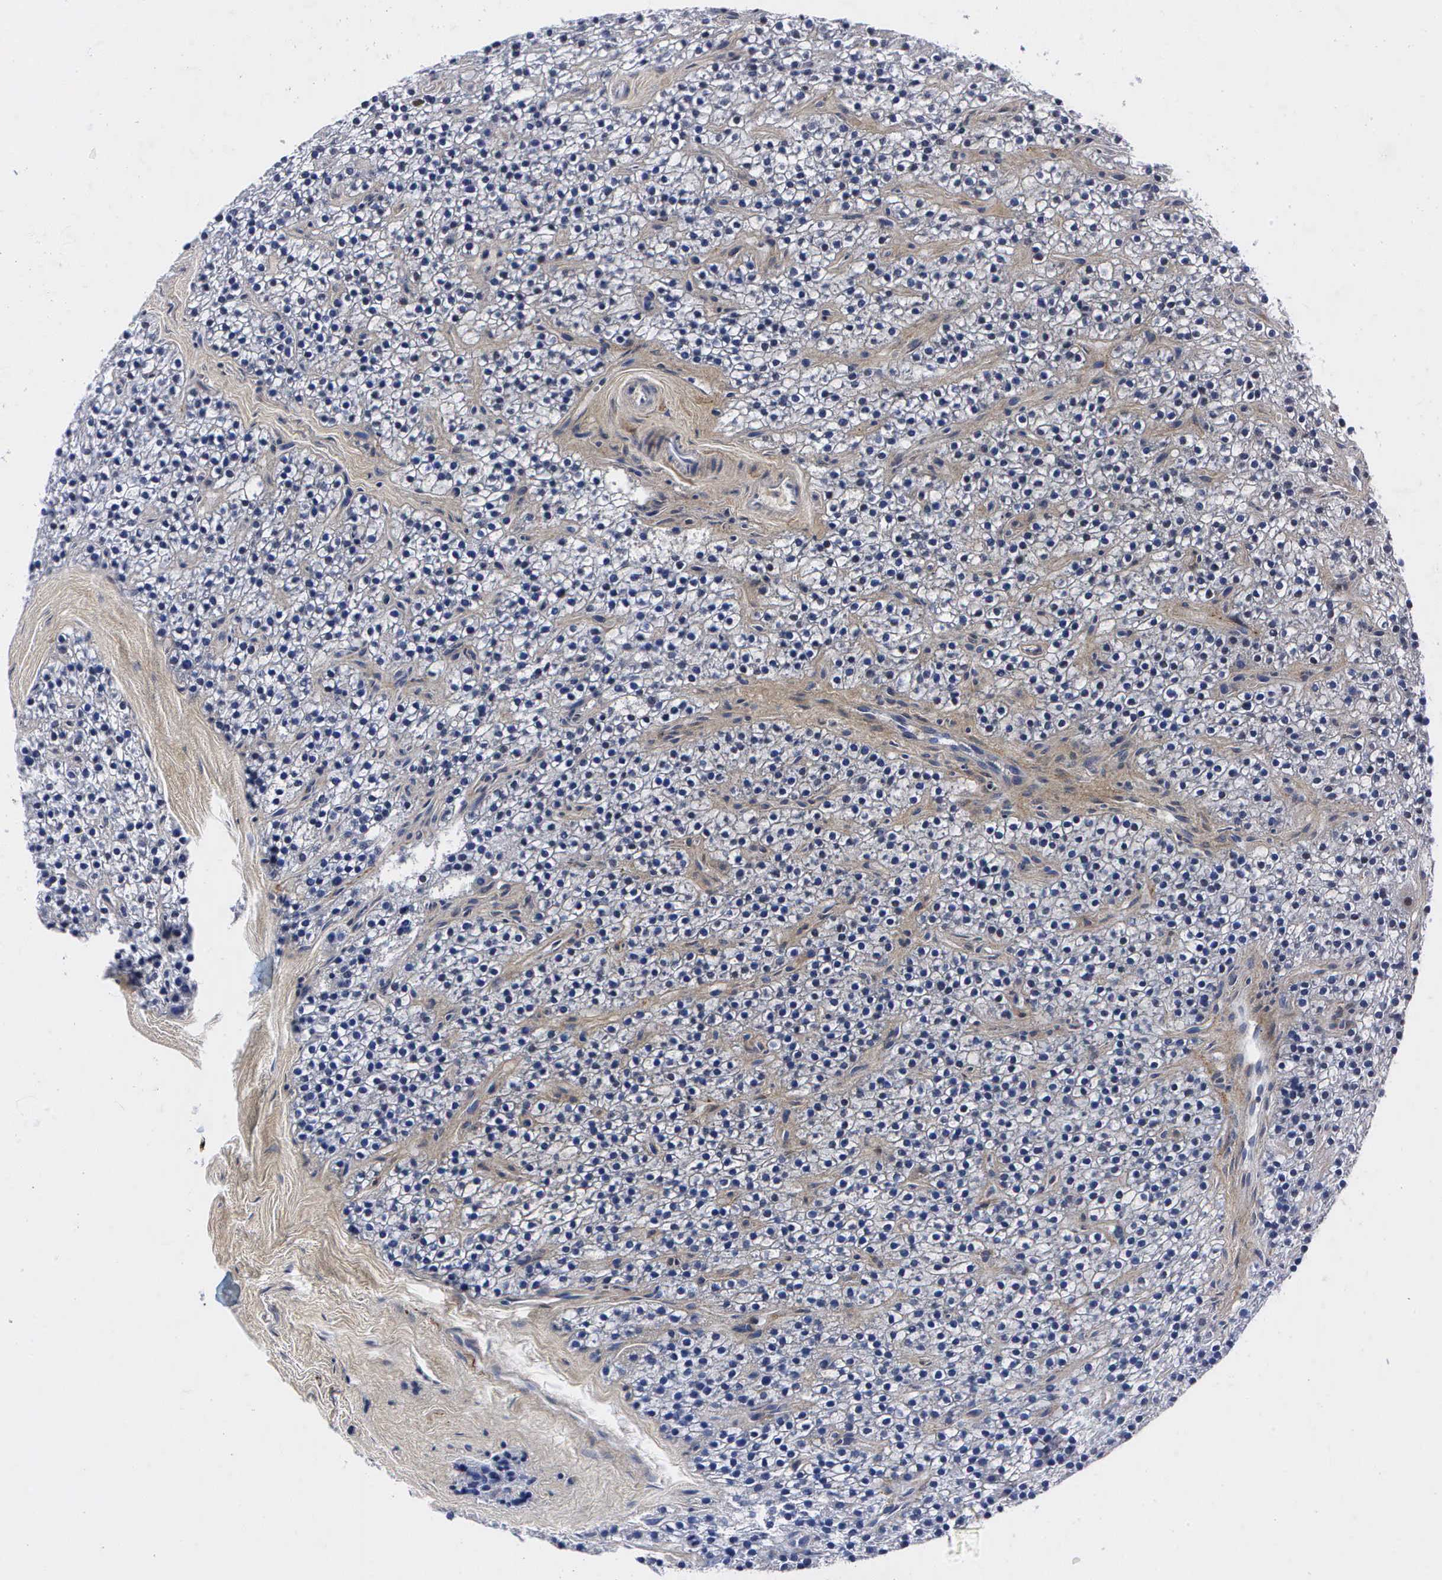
{"staining": {"intensity": "negative", "quantity": "none", "location": "none"}, "tissue": "parathyroid gland", "cell_type": "Glandular cells", "image_type": "normal", "snomed": [{"axis": "morphology", "description": "Normal tissue, NOS"}, {"axis": "topography", "description": "Parathyroid gland"}], "caption": "High power microscopy micrograph of an immunohistochemistry (IHC) photomicrograph of unremarkable parathyroid gland, revealing no significant expression in glandular cells.", "gene": "ENO2", "patient": {"sex": "female", "age": 54}}